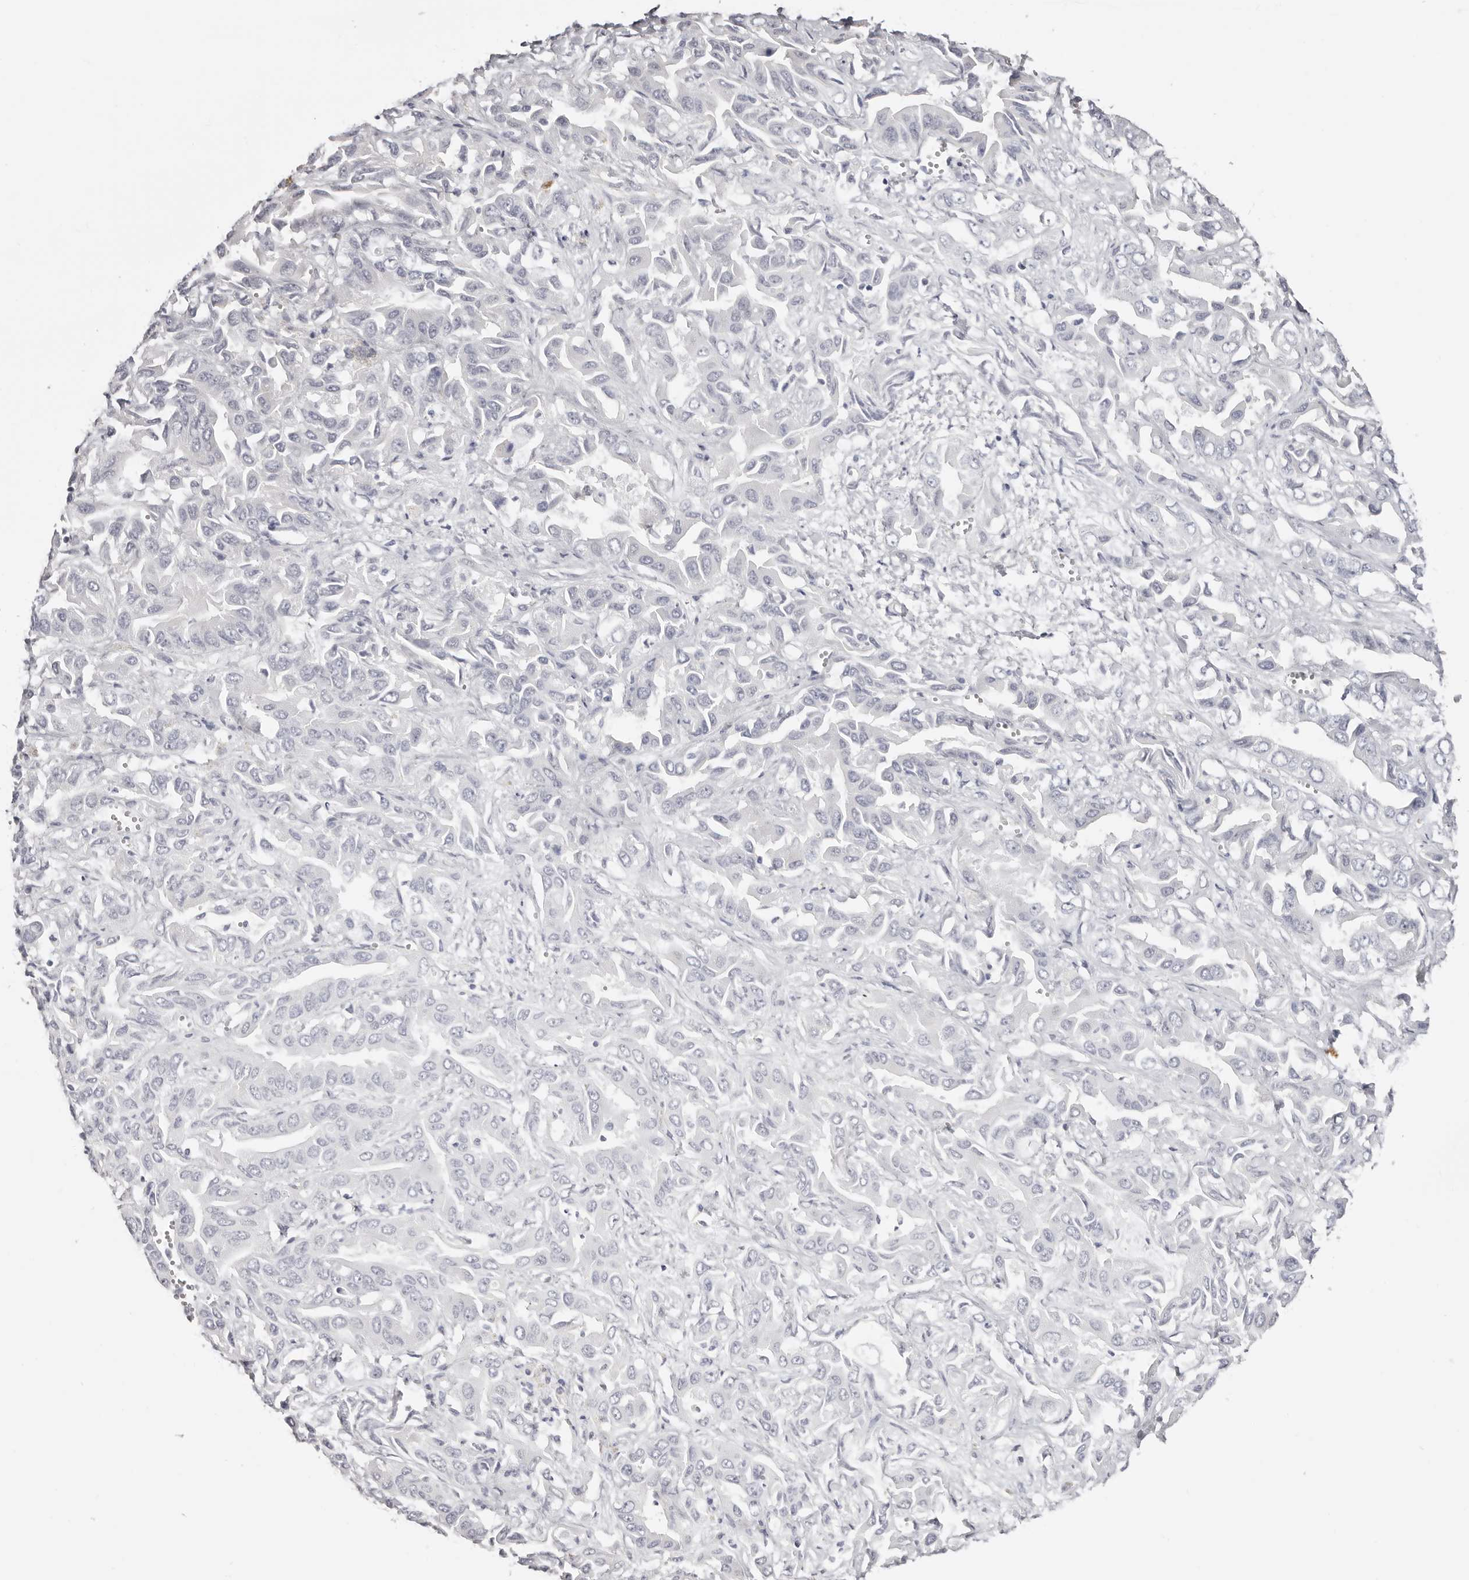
{"staining": {"intensity": "negative", "quantity": "none", "location": "none"}, "tissue": "liver cancer", "cell_type": "Tumor cells", "image_type": "cancer", "snomed": [{"axis": "morphology", "description": "Cholangiocarcinoma"}, {"axis": "topography", "description": "Liver"}], "caption": "This is an IHC photomicrograph of human liver cancer. There is no staining in tumor cells.", "gene": "AKNAD1", "patient": {"sex": "female", "age": 52}}